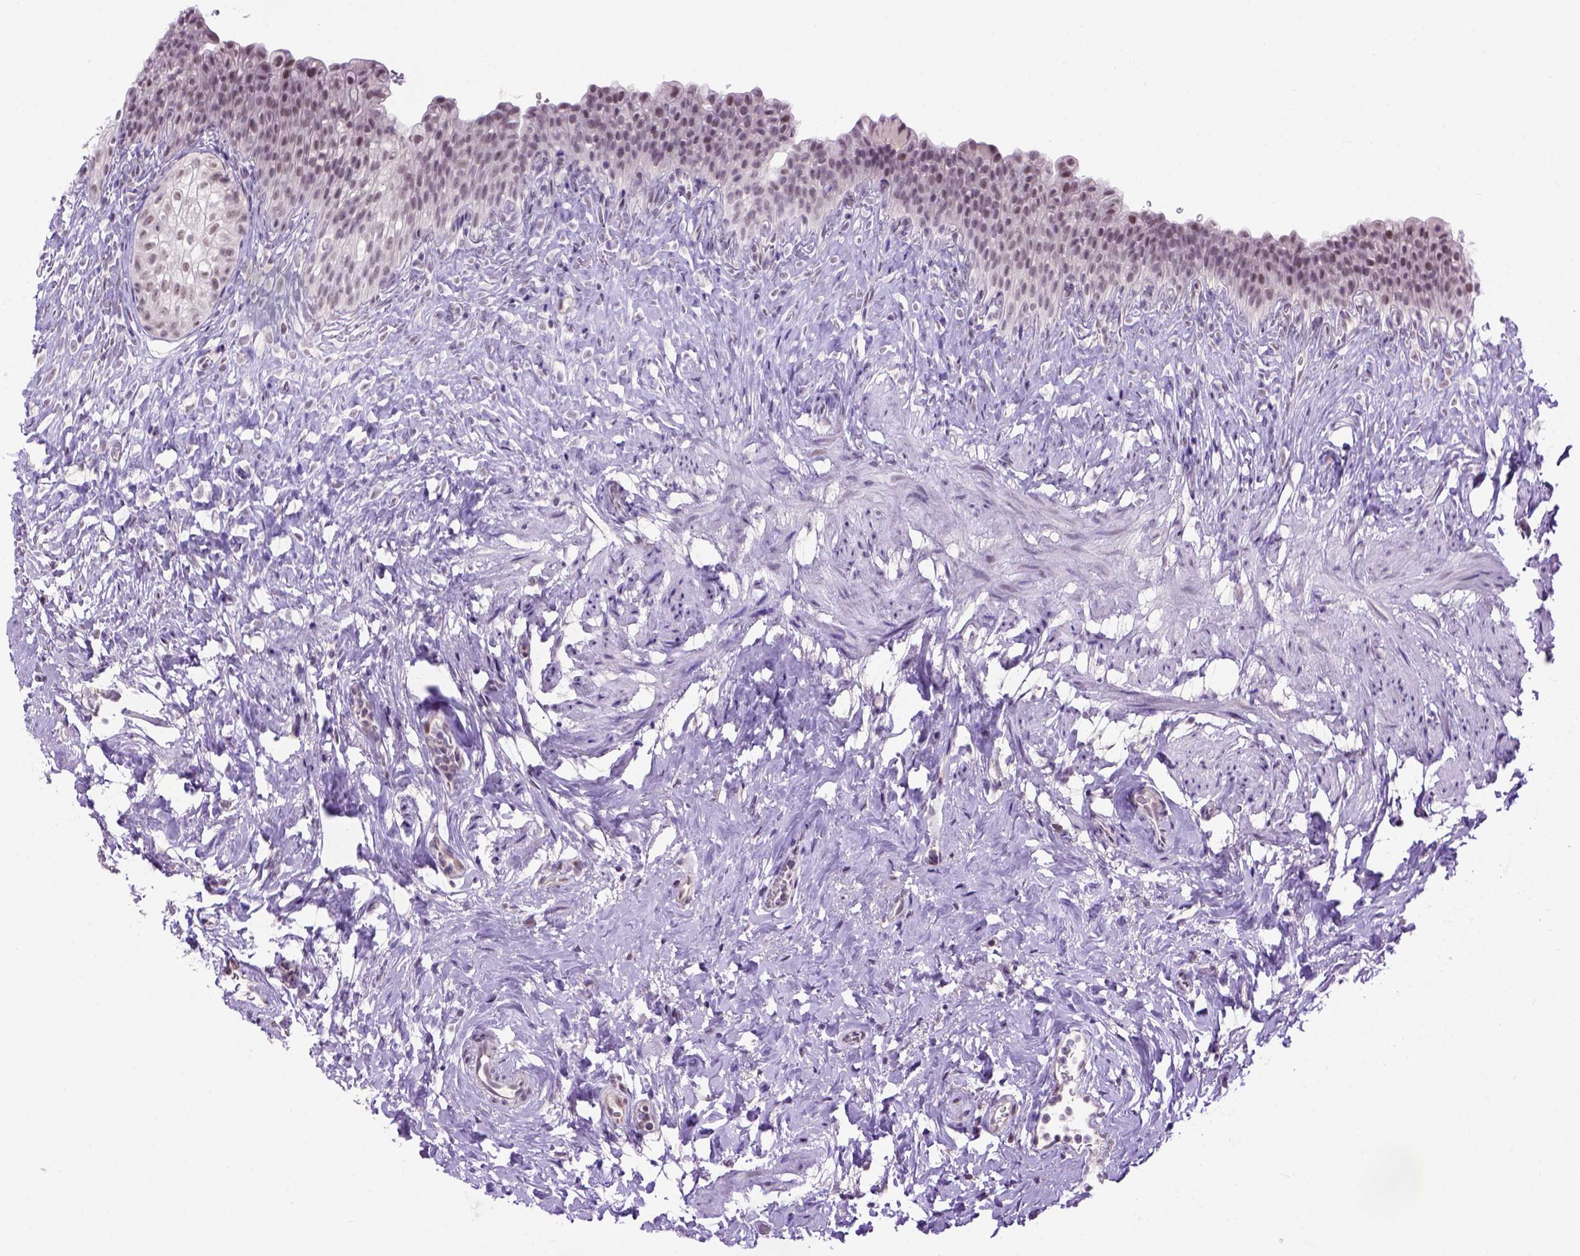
{"staining": {"intensity": "moderate", "quantity": "<25%", "location": "nuclear"}, "tissue": "urinary bladder", "cell_type": "Urothelial cells", "image_type": "normal", "snomed": [{"axis": "morphology", "description": "Normal tissue, NOS"}, {"axis": "topography", "description": "Urinary bladder"}, {"axis": "topography", "description": "Prostate"}], "caption": "Urinary bladder stained with DAB IHC displays low levels of moderate nuclear positivity in approximately <25% of urothelial cells. (IHC, brightfield microscopy, high magnification).", "gene": "TBPL1", "patient": {"sex": "male", "age": 76}}